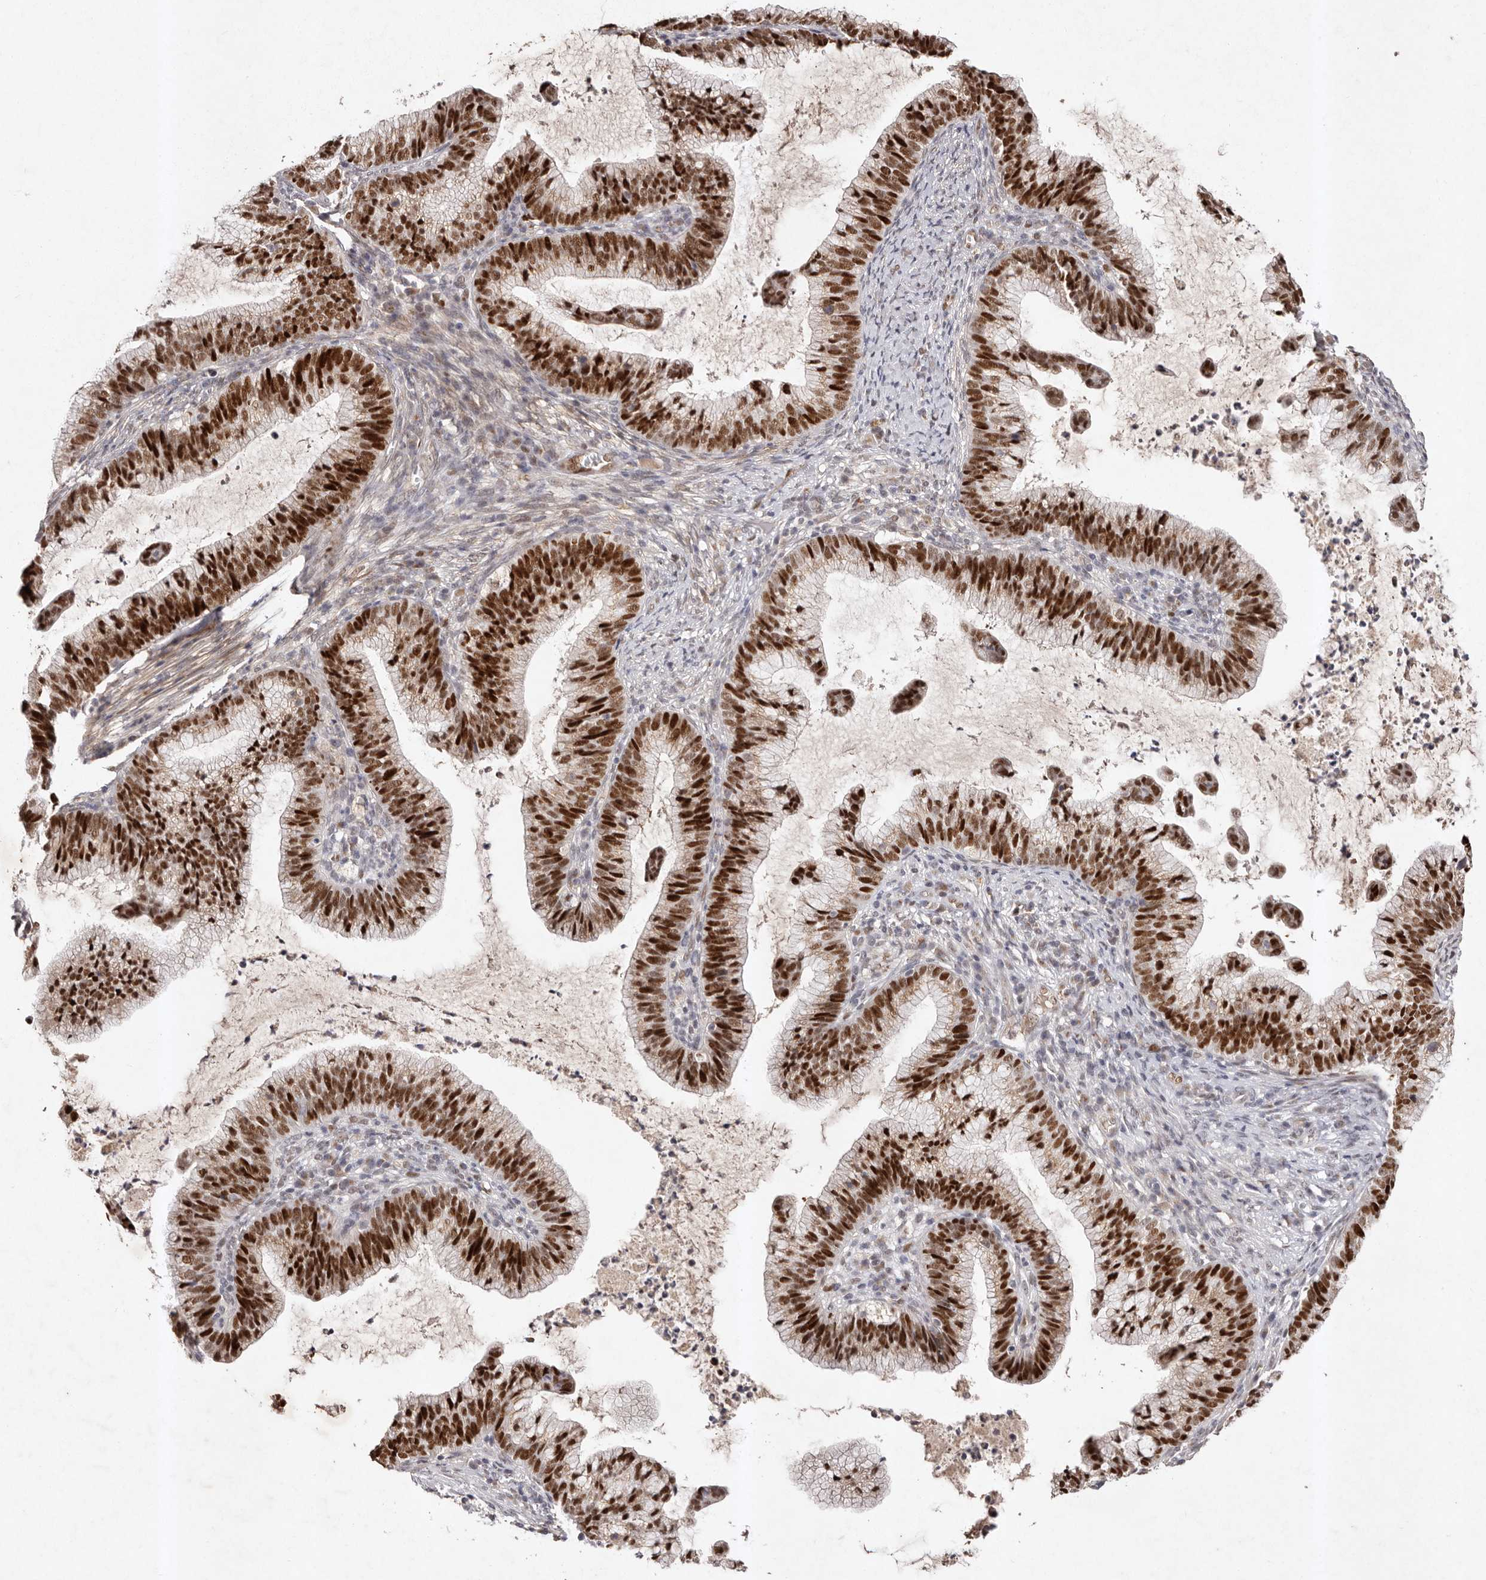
{"staining": {"intensity": "strong", "quantity": ">75%", "location": "nuclear"}, "tissue": "cervical cancer", "cell_type": "Tumor cells", "image_type": "cancer", "snomed": [{"axis": "morphology", "description": "Adenocarcinoma, NOS"}, {"axis": "topography", "description": "Cervix"}], "caption": "Immunohistochemistry (IHC) of cervical adenocarcinoma demonstrates high levels of strong nuclear positivity in approximately >75% of tumor cells.", "gene": "KLF7", "patient": {"sex": "female", "age": 36}}